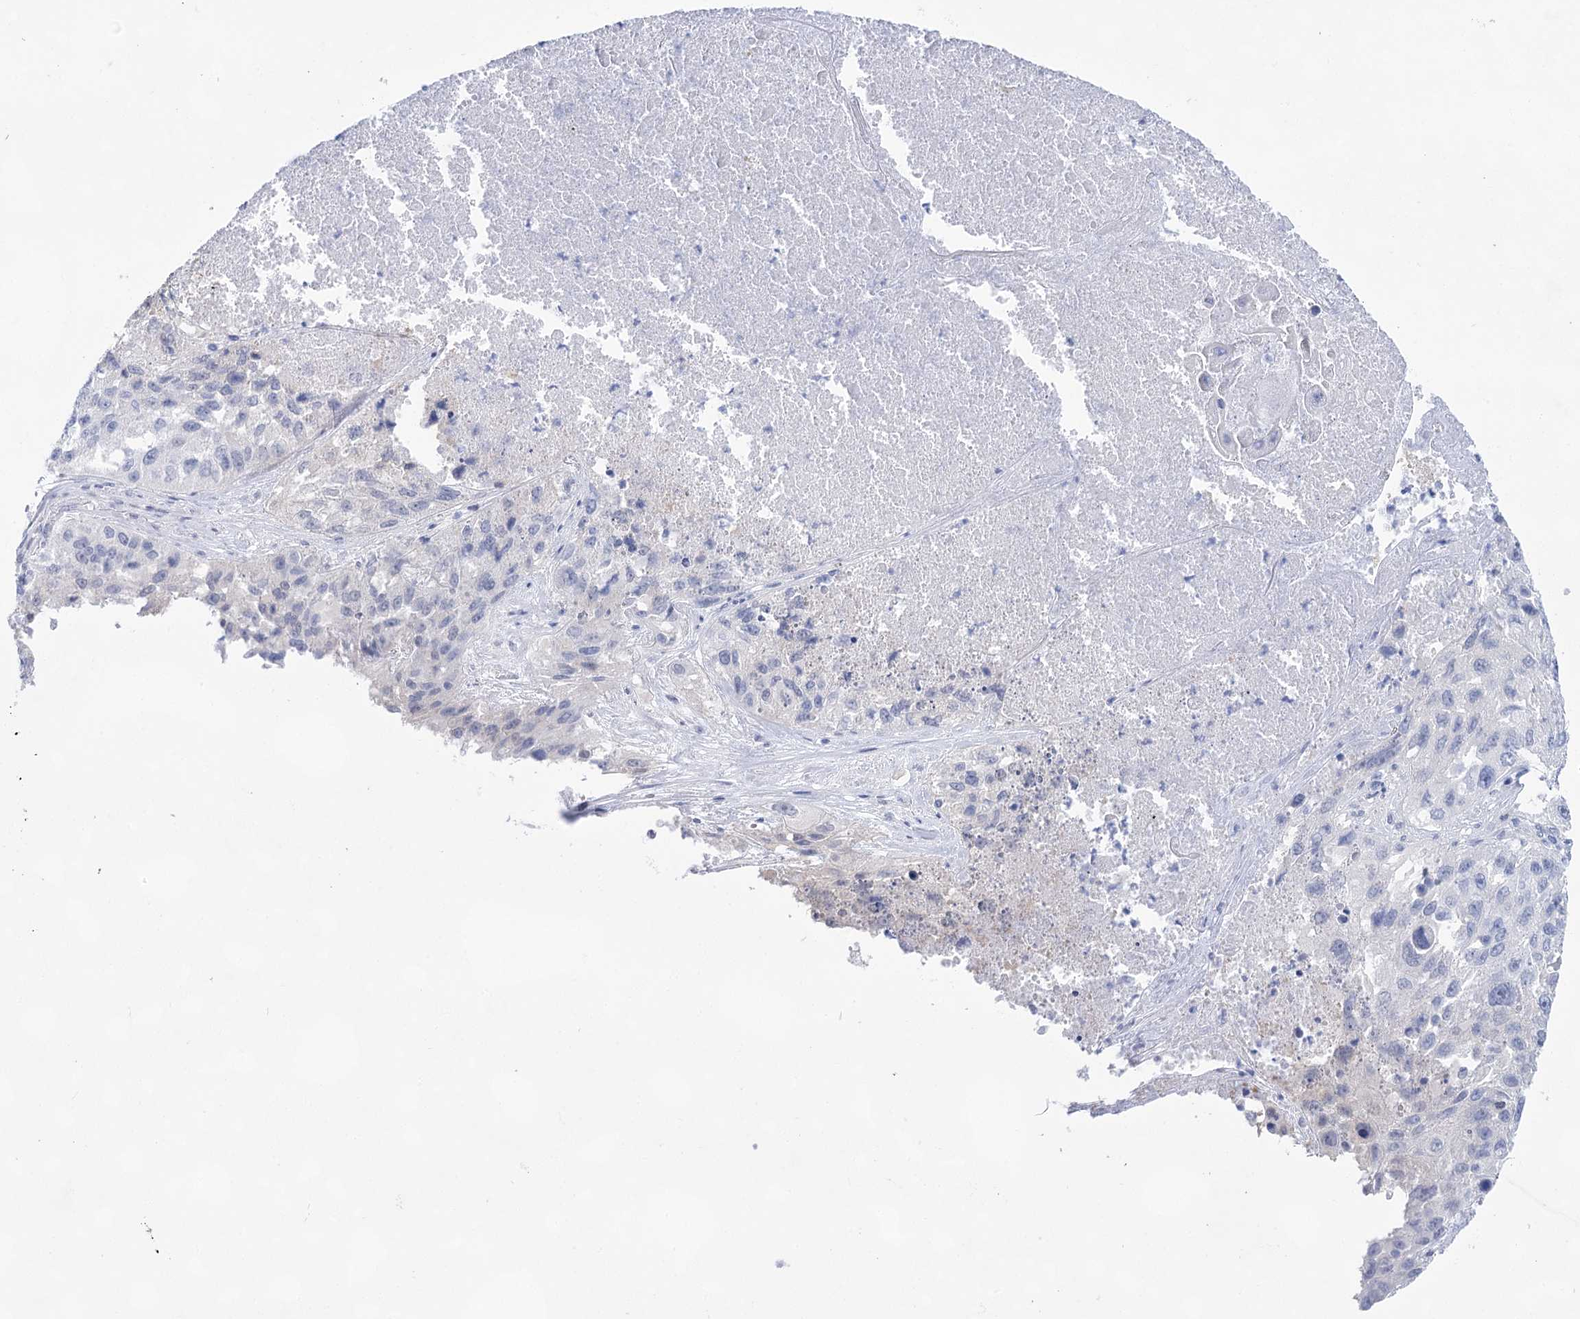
{"staining": {"intensity": "negative", "quantity": "none", "location": "none"}, "tissue": "lung cancer", "cell_type": "Tumor cells", "image_type": "cancer", "snomed": [{"axis": "morphology", "description": "Squamous cell carcinoma, NOS"}, {"axis": "topography", "description": "Lung"}], "caption": "This is an IHC image of human lung cancer. There is no expression in tumor cells.", "gene": "LALBA", "patient": {"sex": "male", "age": 61}}